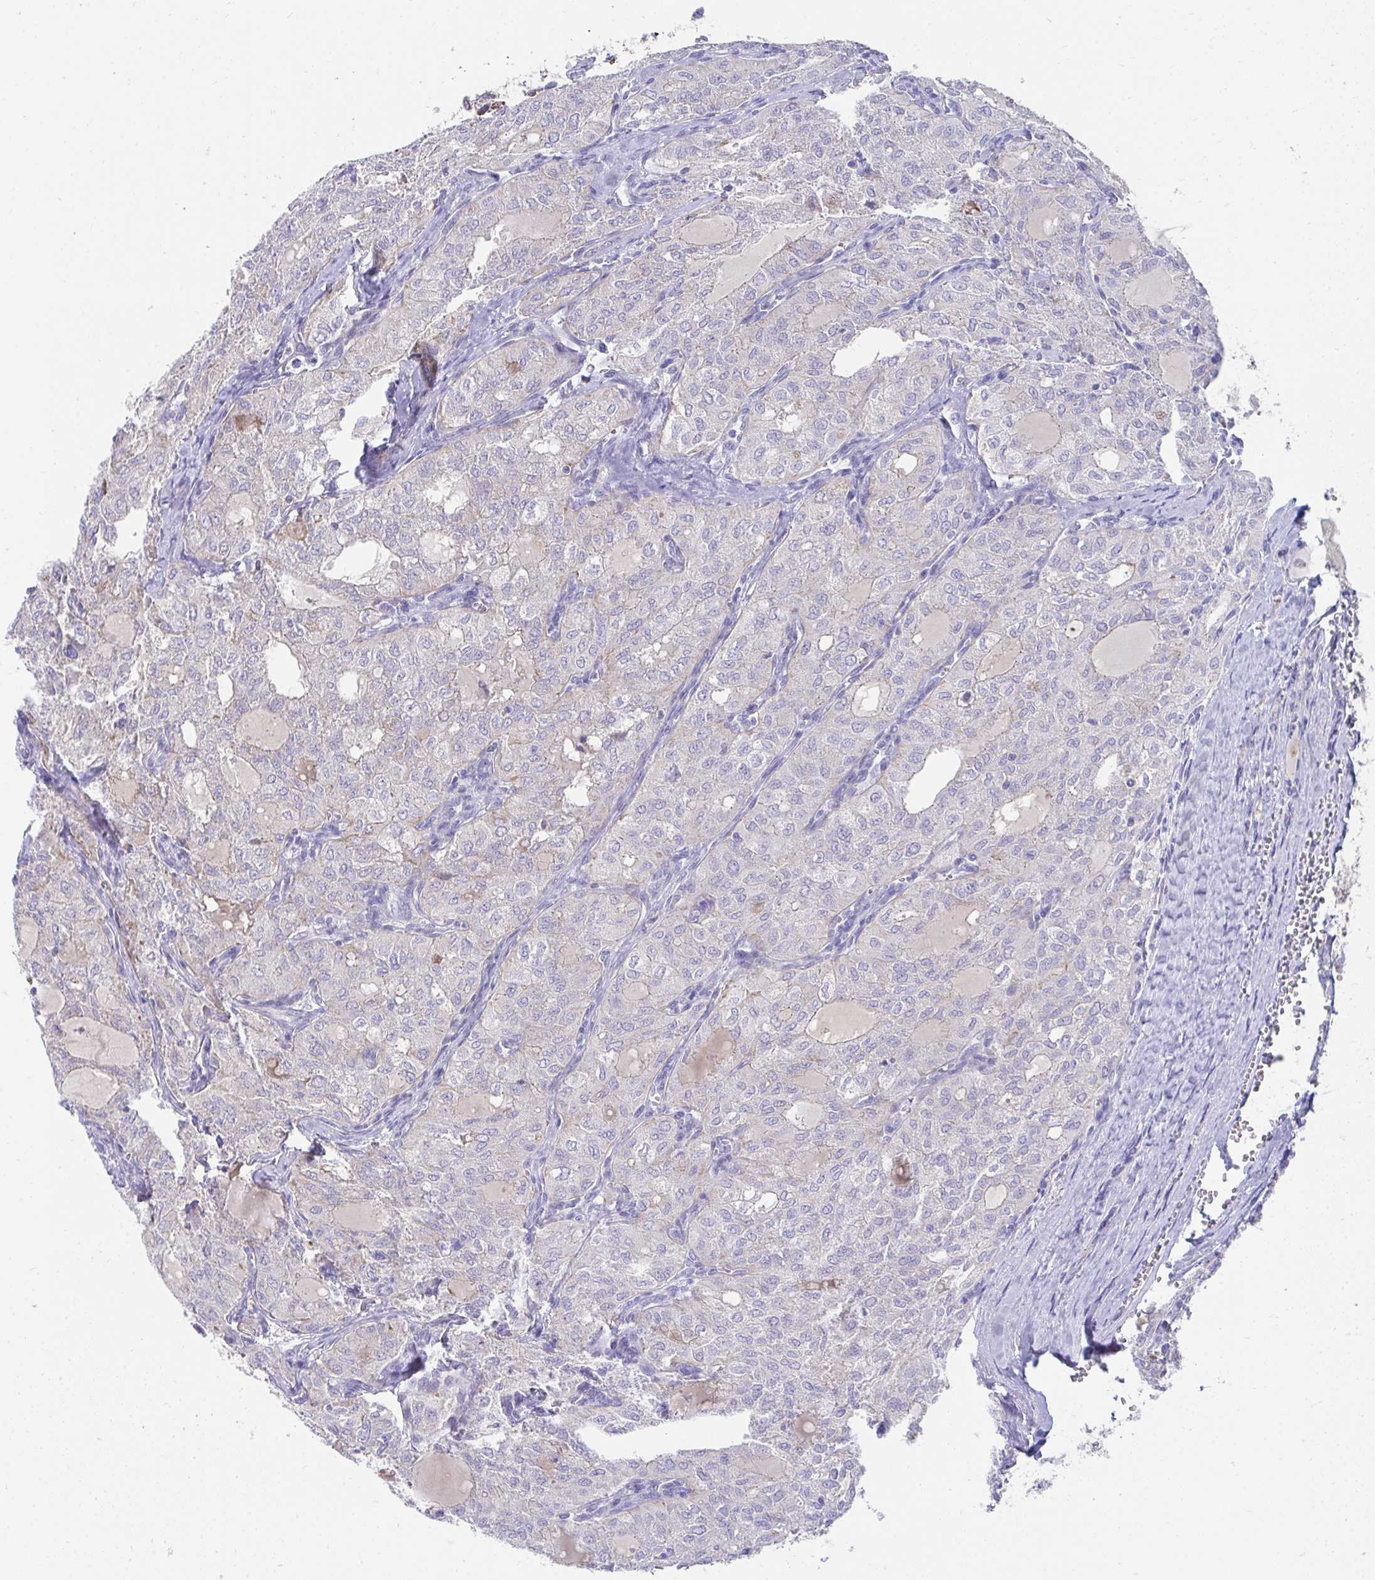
{"staining": {"intensity": "weak", "quantity": "<25%", "location": "cytoplasmic/membranous"}, "tissue": "thyroid cancer", "cell_type": "Tumor cells", "image_type": "cancer", "snomed": [{"axis": "morphology", "description": "Follicular adenoma carcinoma, NOS"}, {"axis": "topography", "description": "Thyroid gland"}], "caption": "Follicular adenoma carcinoma (thyroid) stained for a protein using immunohistochemistry displays no expression tumor cells.", "gene": "PRRG3", "patient": {"sex": "male", "age": 75}}